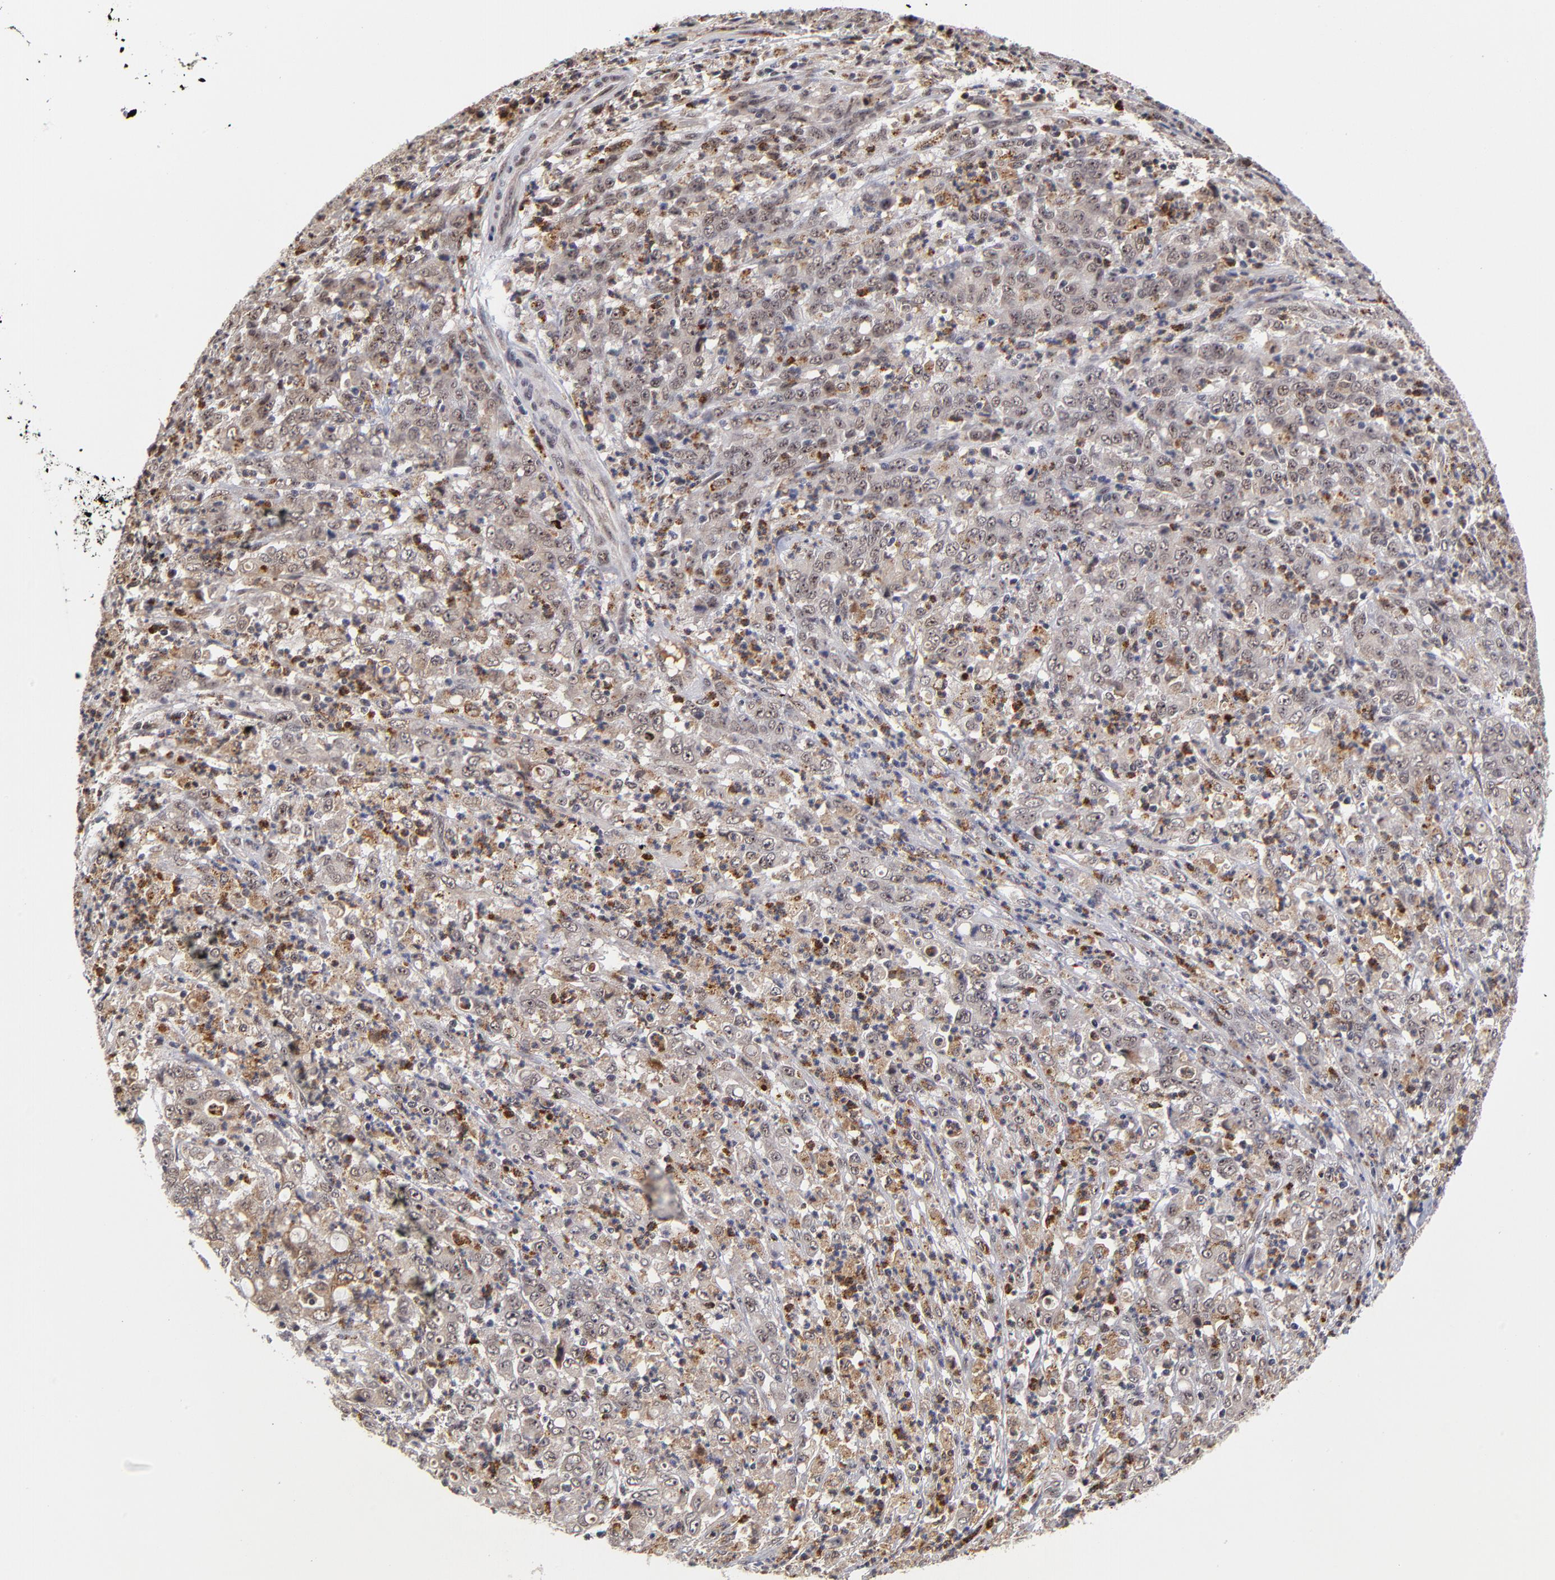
{"staining": {"intensity": "negative", "quantity": "none", "location": "none"}, "tissue": "stomach cancer", "cell_type": "Tumor cells", "image_type": "cancer", "snomed": [{"axis": "morphology", "description": "Adenocarcinoma, NOS"}, {"axis": "topography", "description": "Stomach, lower"}], "caption": "This is a micrograph of IHC staining of stomach cancer (adenocarcinoma), which shows no staining in tumor cells.", "gene": "ZNF419", "patient": {"sex": "female", "age": 71}}